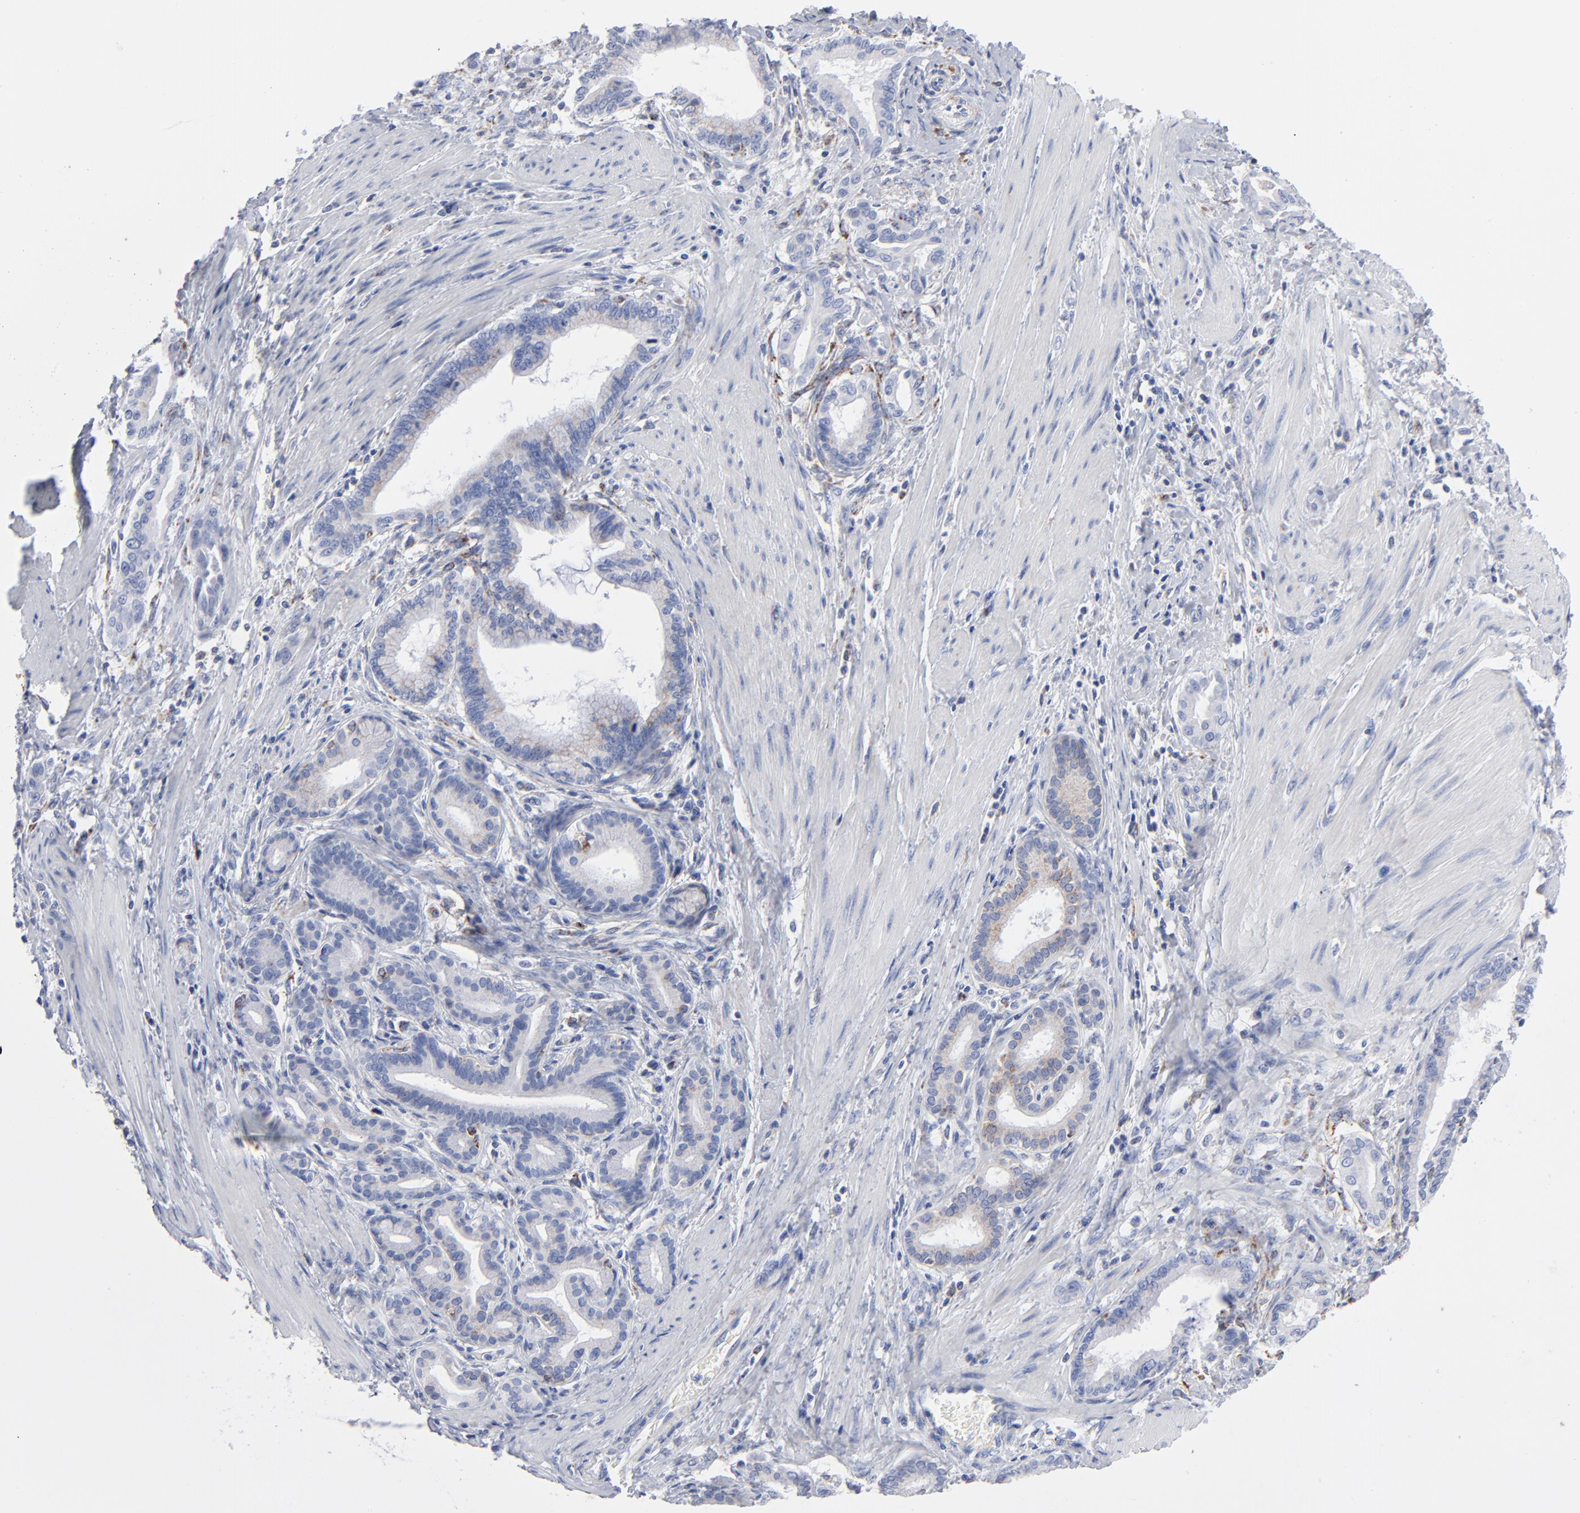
{"staining": {"intensity": "negative", "quantity": "none", "location": "none"}, "tissue": "pancreatic cancer", "cell_type": "Tumor cells", "image_type": "cancer", "snomed": [{"axis": "morphology", "description": "Adenocarcinoma, NOS"}, {"axis": "topography", "description": "Pancreas"}], "caption": "Human adenocarcinoma (pancreatic) stained for a protein using immunohistochemistry (IHC) demonstrates no staining in tumor cells.", "gene": "CHCHD10", "patient": {"sex": "female", "age": 64}}